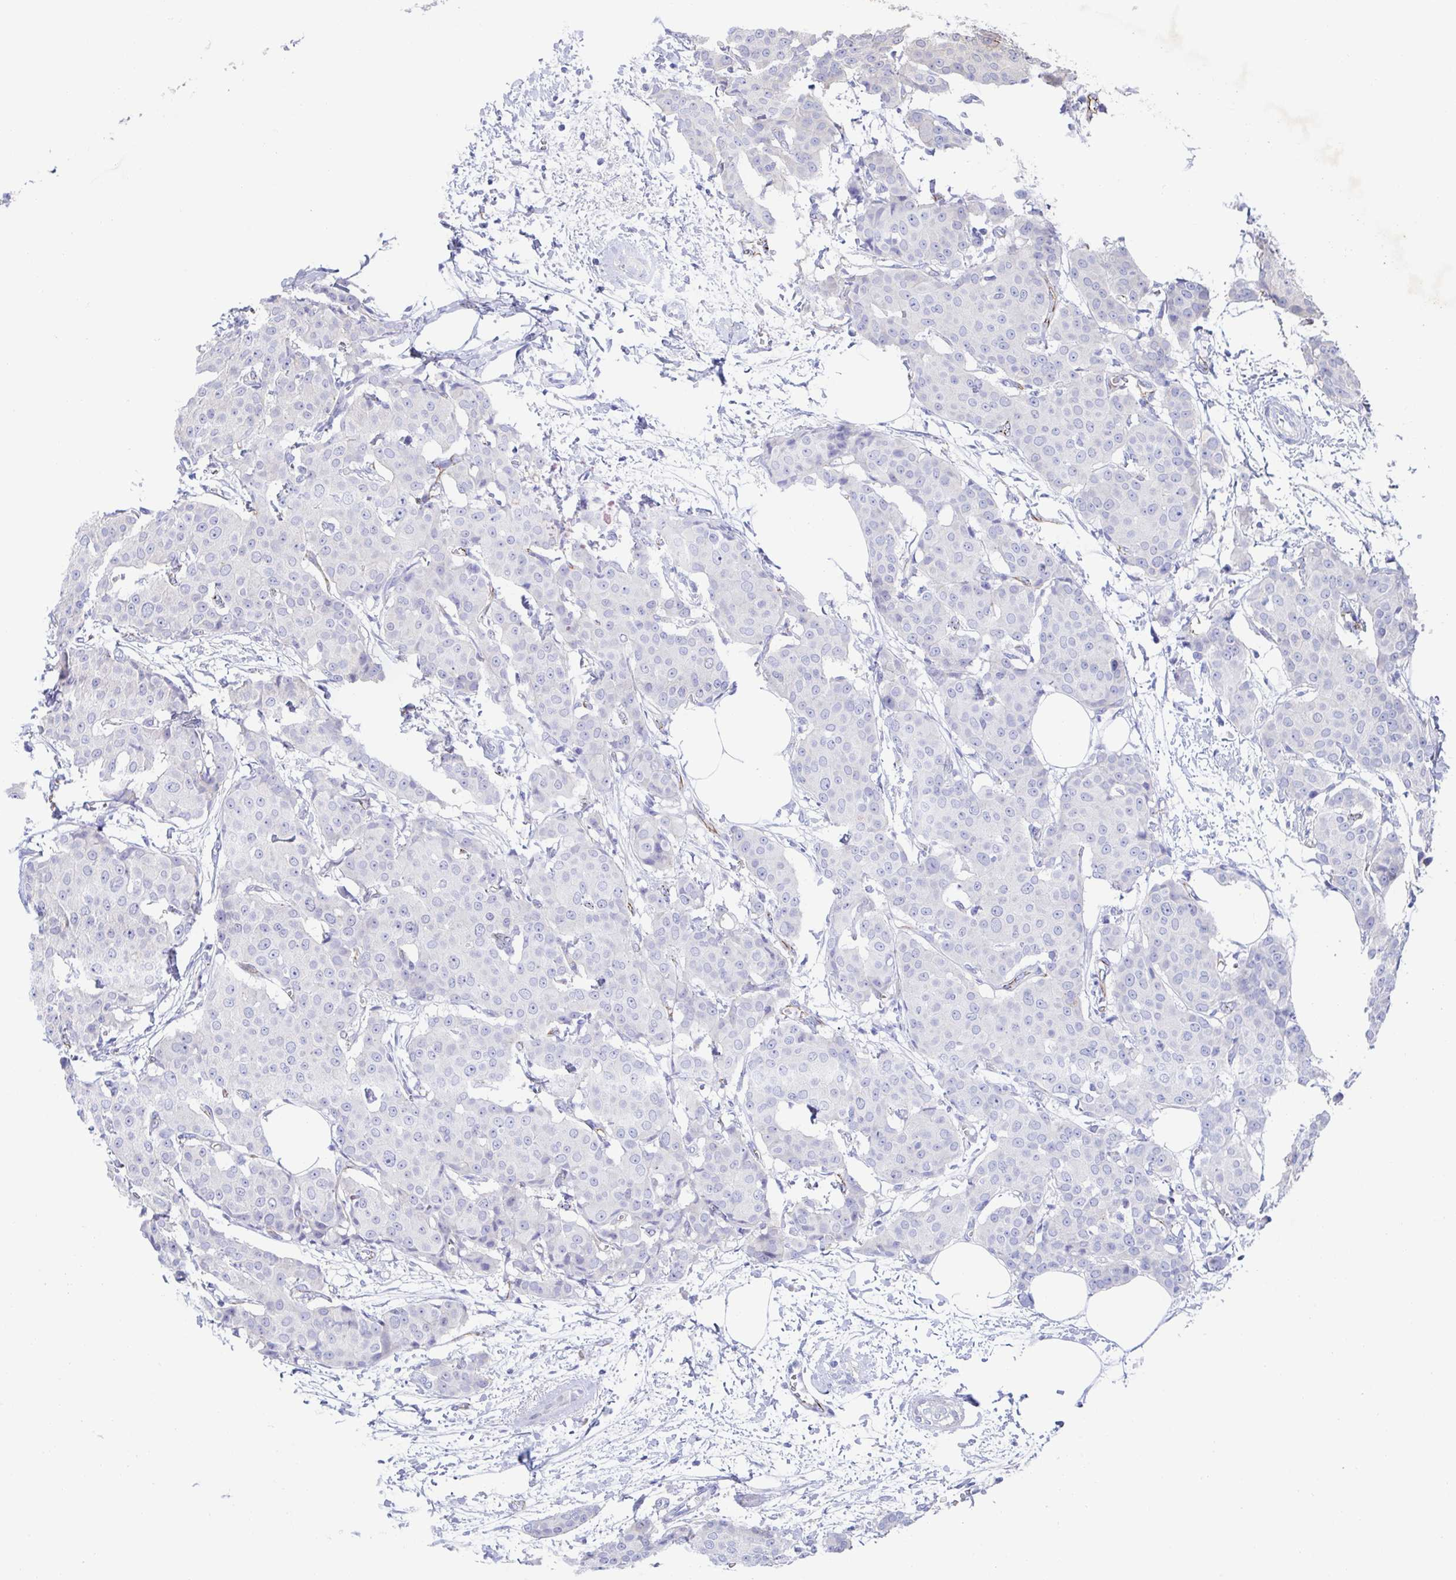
{"staining": {"intensity": "negative", "quantity": "none", "location": "none"}, "tissue": "breast cancer", "cell_type": "Tumor cells", "image_type": "cancer", "snomed": [{"axis": "morphology", "description": "Duct carcinoma"}, {"axis": "topography", "description": "Breast"}], "caption": "IHC of breast cancer (invasive ductal carcinoma) exhibits no staining in tumor cells.", "gene": "CDH2", "patient": {"sex": "female", "age": 91}}